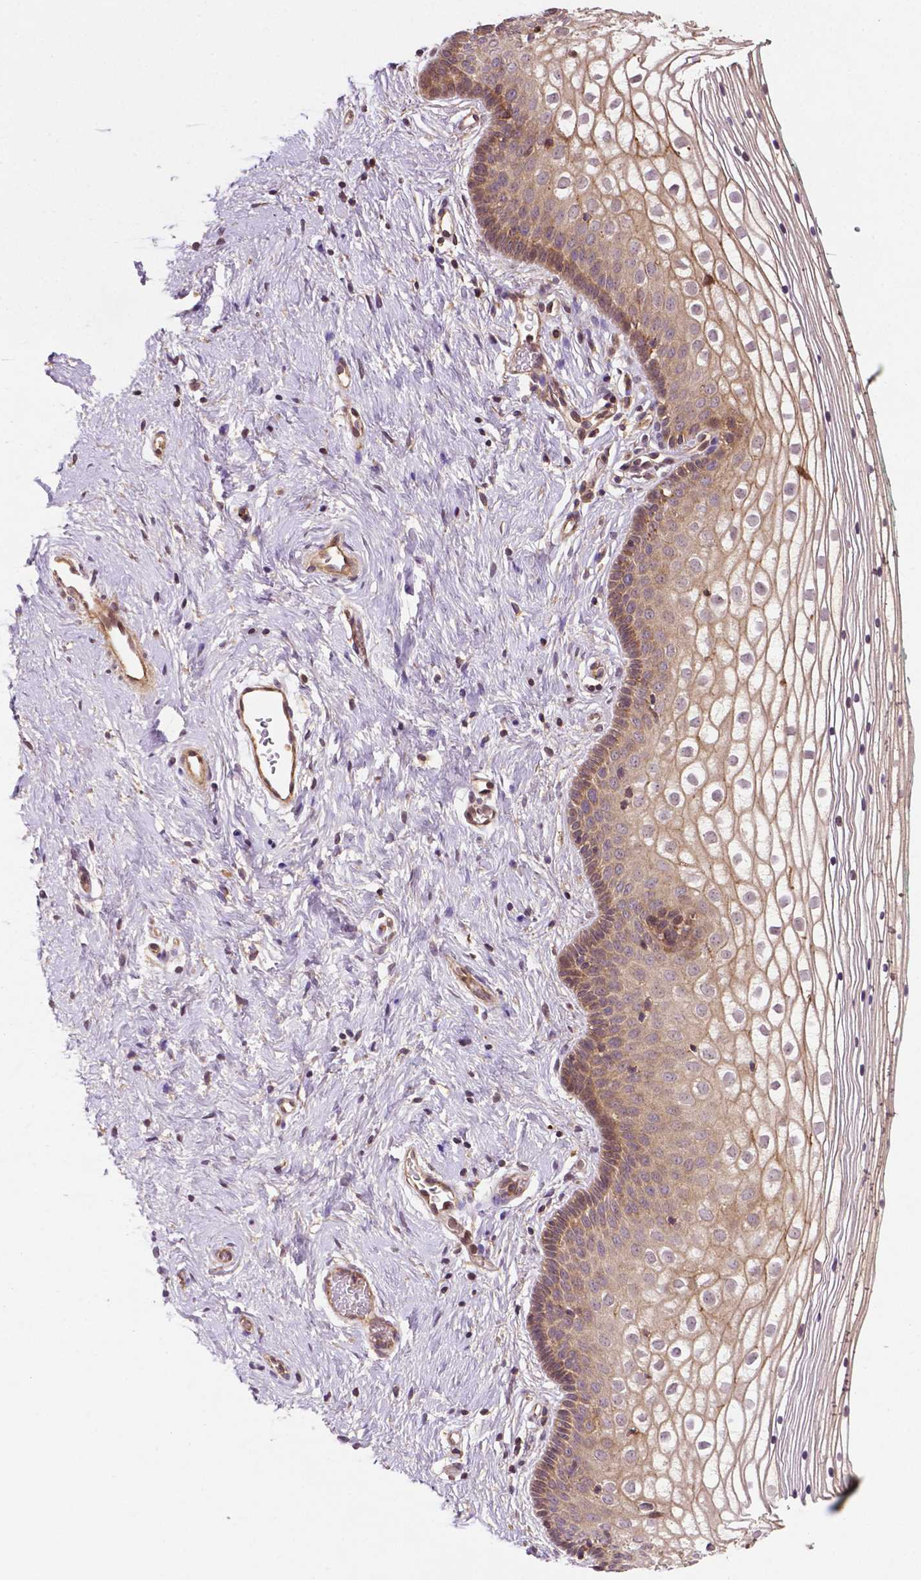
{"staining": {"intensity": "moderate", "quantity": "25%-75%", "location": "cytoplasmic/membranous"}, "tissue": "vagina", "cell_type": "Squamous epithelial cells", "image_type": "normal", "snomed": [{"axis": "morphology", "description": "Normal tissue, NOS"}, {"axis": "topography", "description": "Vagina"}], "caption": "Vagina stained with DAB (3,3'-diaminobenzidine) immunohistochemistry (IHC) demonstrates medium levels of moderate cytoplasmic/membranous staining in approximately 25%-75% of squamous epithelial cells.", "gene": "ZMYND19", "patient": {"sex": "female", "age": 36}}